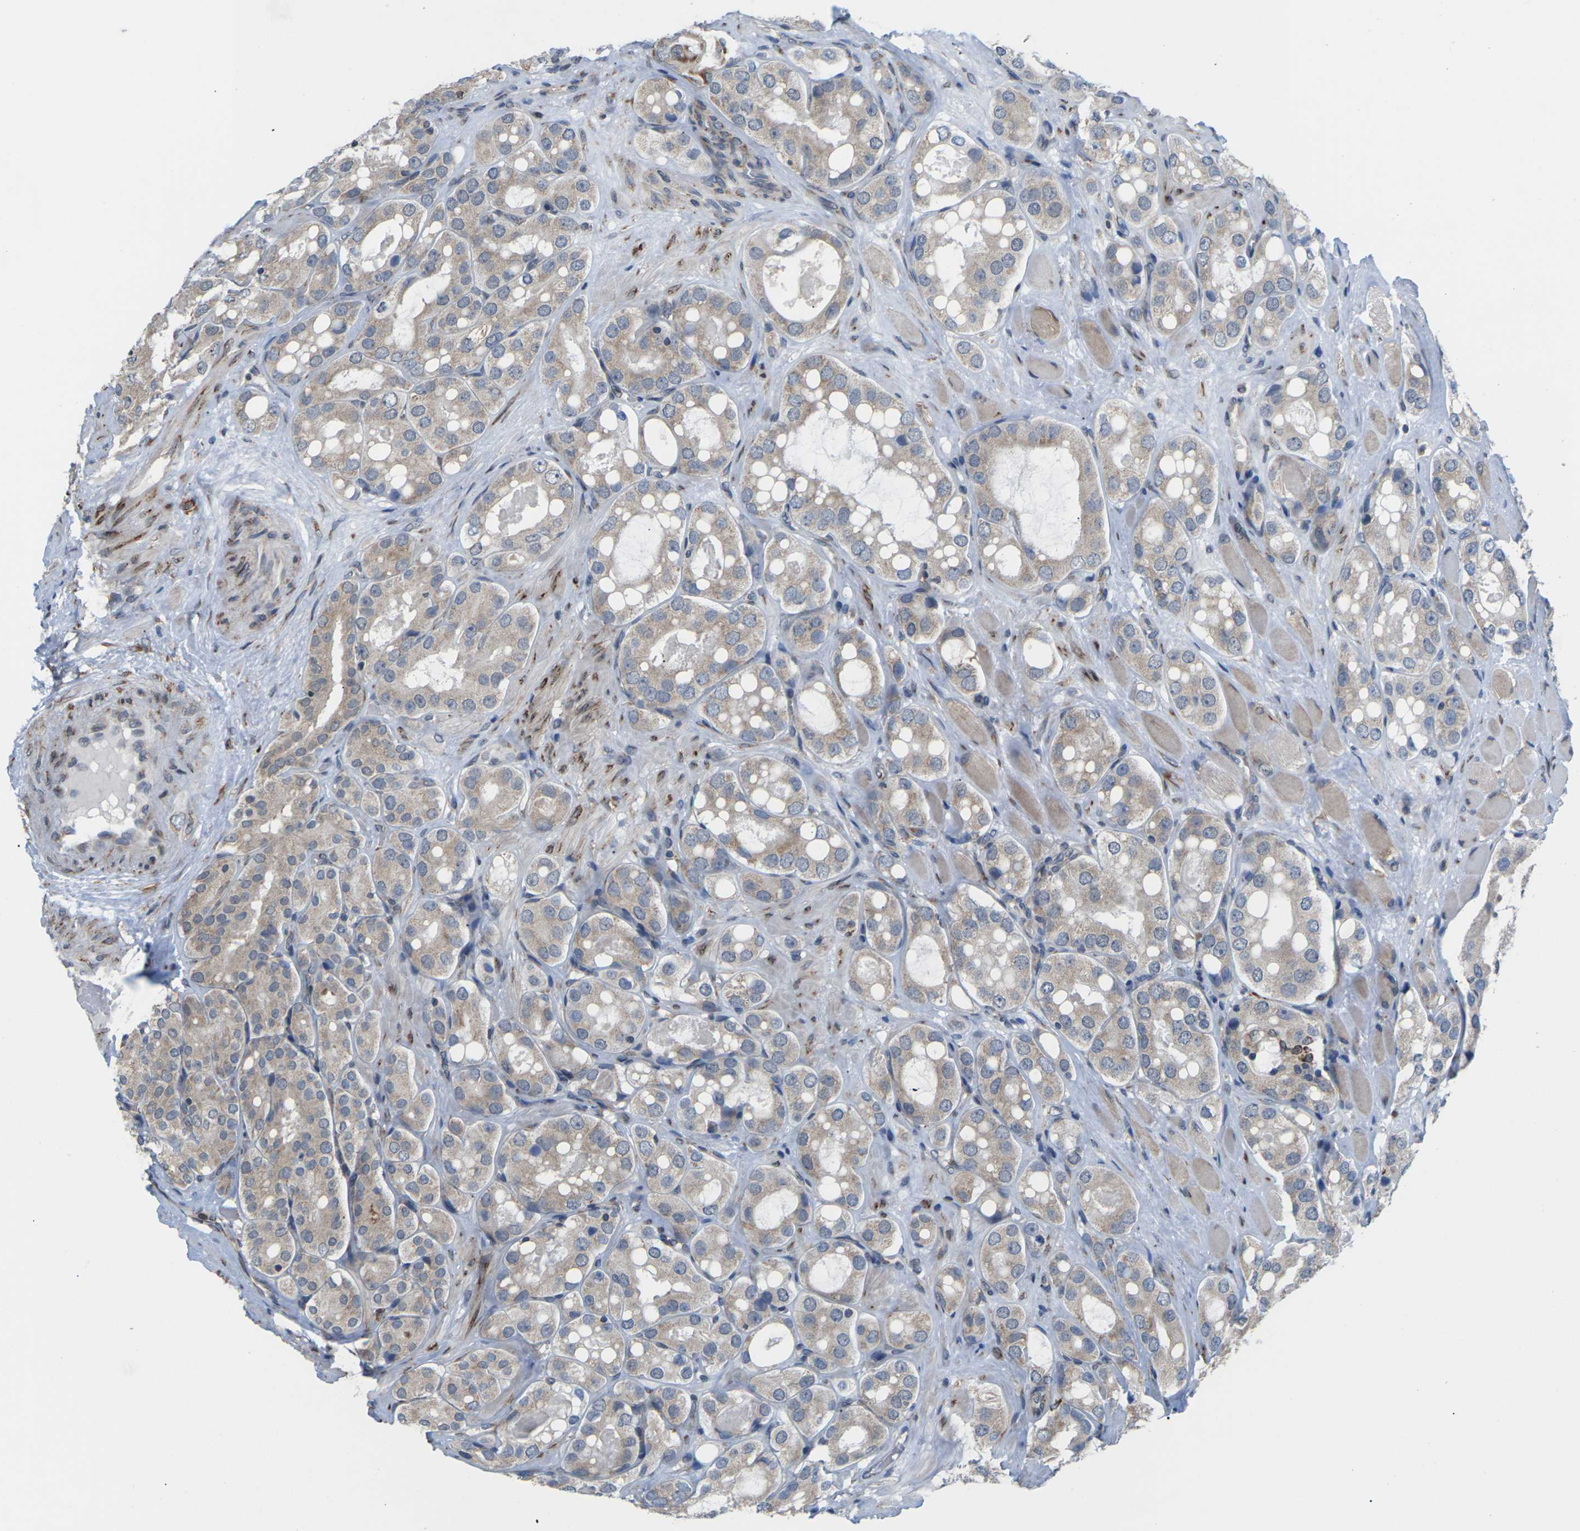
{"staining": {"intensity": "weak", "quantity": "25%-75%", "location": "cytoplasmic/membranous"}, "tissue": "prostate cancer", "cell_type": "Tumor cells", "image_type": "cancer", "snomed": [{"axis": "morphology", "description": "Adenocarcinoma, High grade"}, {"axis": "topography", "description": "Prostate"}], "caption": "Protein staining of high-grade adenocarcinoma (prostate) tissue demonstrates weak cytoplasmic/membranous staining in approximately 25%-75% of tumor cells.", "gene": "PDZK1IP1", "patient": {"sex": "male", "age": 65}}